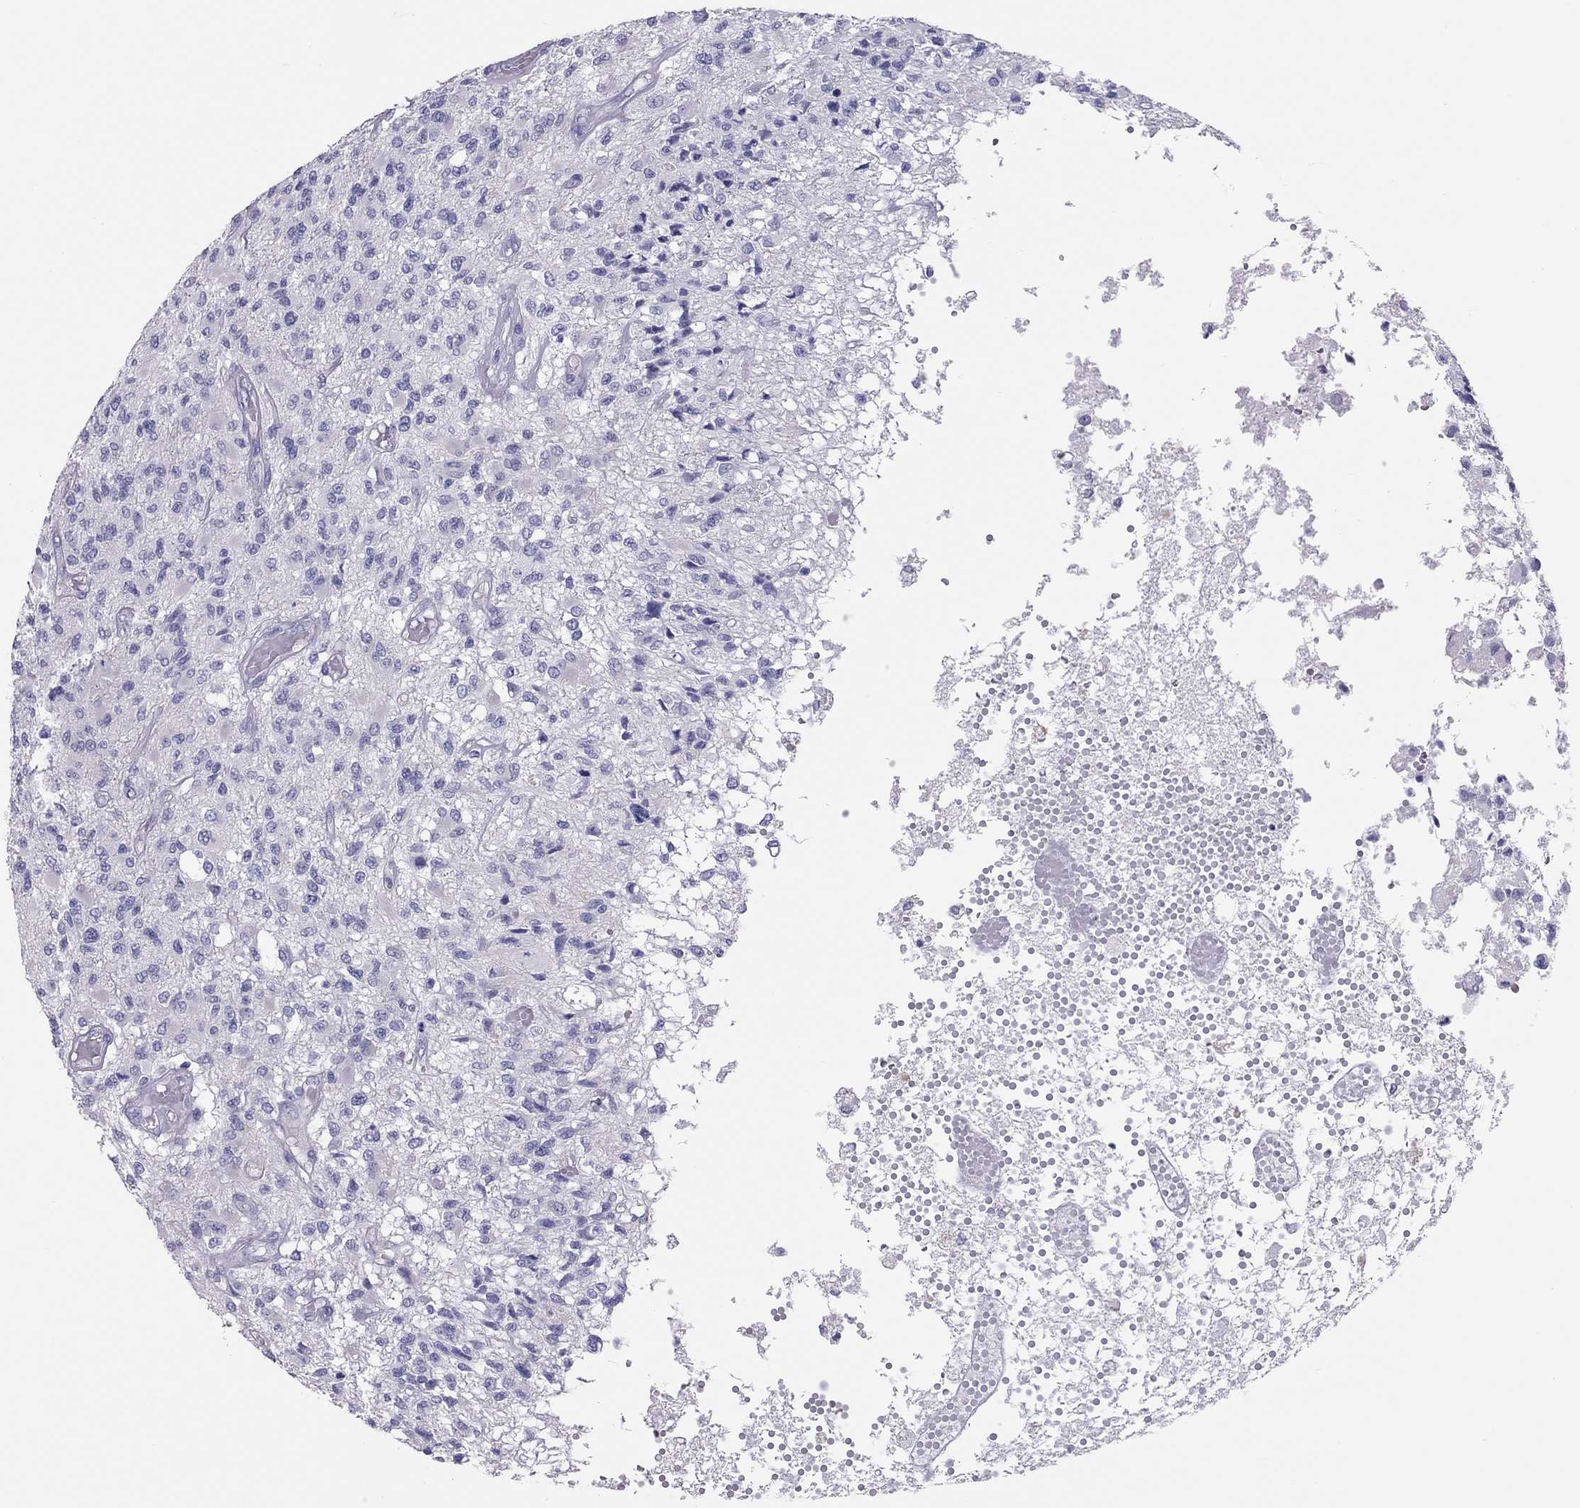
{"staining": {"intensity": "negative", "quantity": "none", "location": "none"}, "tissue": "glioma", "cell_type": "Tumor cells", "image_type": "cancer", "snomed": [{"axis": "morphology", "description": "Glioma, malignant, High grade"}, {"axis": "topography", "description": "Brain"}], "caption": "Immunohistochemical staining of human malignant glioma (high-grade) demonstrates no significant positivity in tumor cells. Nuclei are stained in blue.", "gene": "PSMB11", "patient": {"sex": "female", "age": 63}}